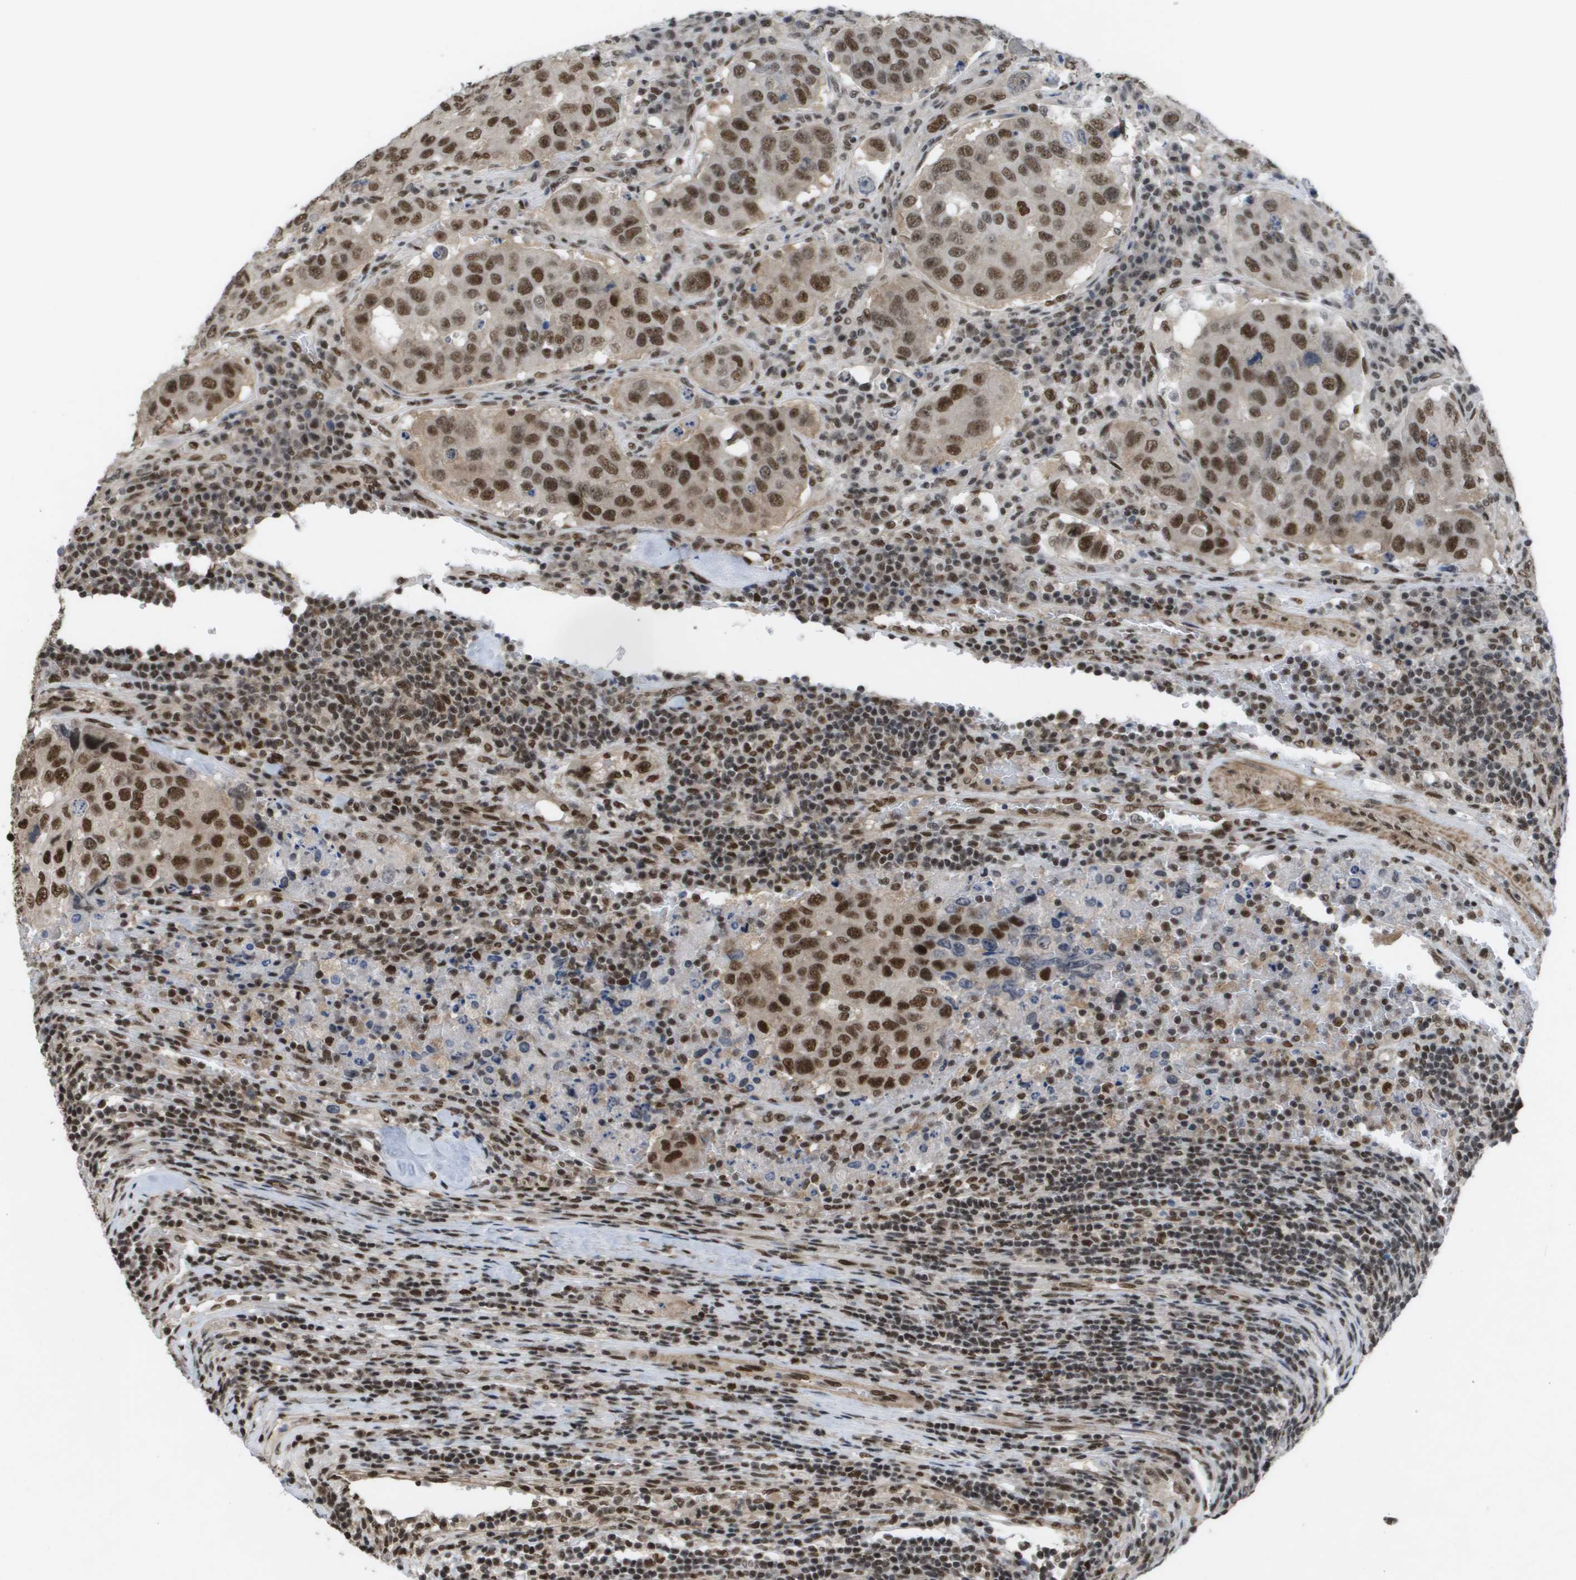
{"staining": {"intensity": "strong", "quantity": ">75%", "location": "nuclear"}, "tissue": "urothelial cancer", "cell_type": "Tumor cells", "image_type": "cancer", "snomed": [{"axis": "morphology", "description": "Urothelial carcinoma, High grade"}, {"axis": "topography", "description": "Lymph node"}, {"axis": "topography", "description": "Urinary bladder"}], "caption": "About >75% of tumor cells in urothelial cancer exhibit strong nuclear protein expression as visualized by brown immunohistochemical staining.", "gene": "CDT1", "patient": {"sex": "male", "age": 51}}